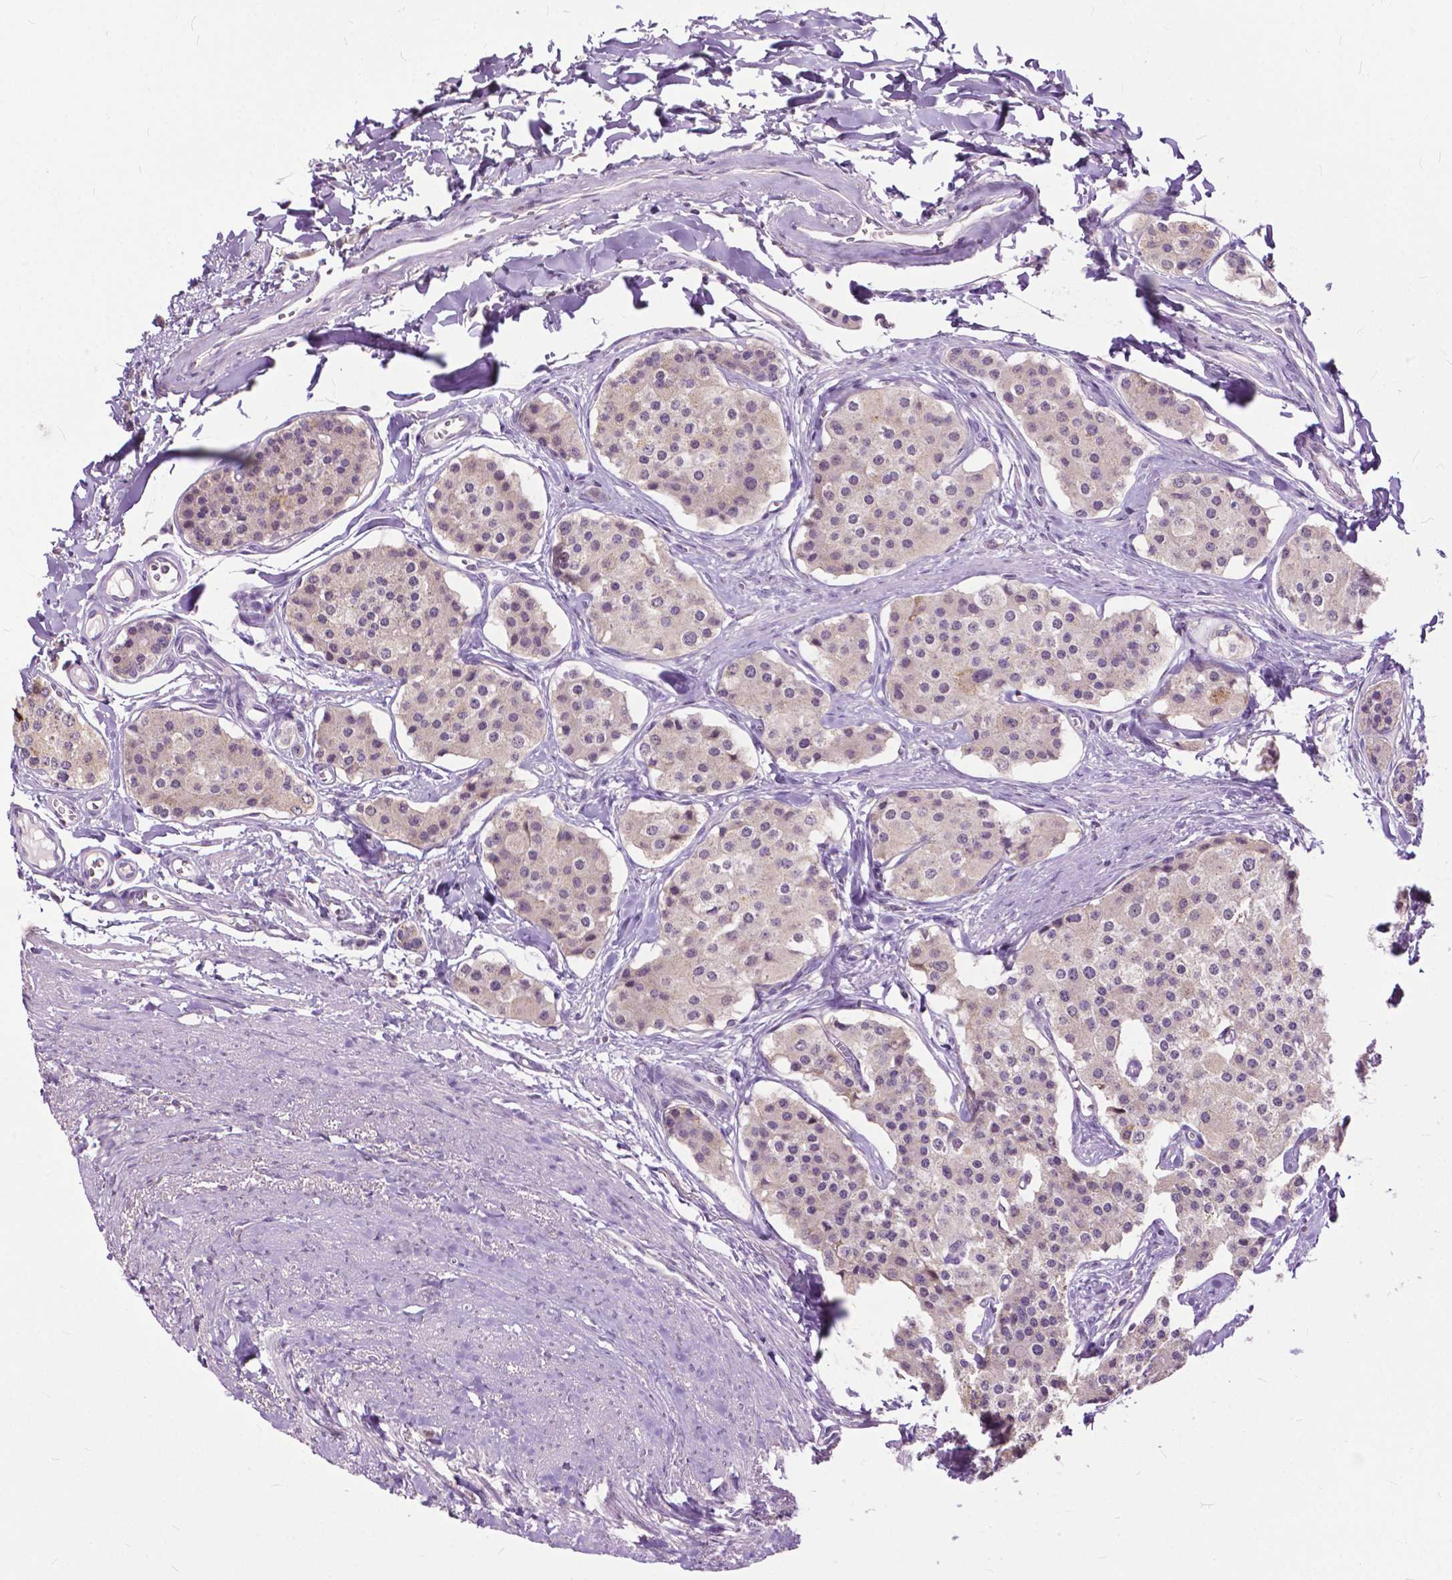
{"staining": {"intensity": "negative", "quantity": "none", "location": "none"}, "tissue": "carcinoid", "cell_type": "Tumor cells", "image_type": "cancer", "snomed": [{"axis": "morphology", "description": "Carcinoid, malignant, NOS"}, {"axis": "topography", "description": "Small intestine"}], "caption": "Carcinoid (malignant) was stained to show a protein in brown. There is no significant expression in tumor cells.", "gene": "TTC9B", "patient": {"sex": "female", "age": 65}}